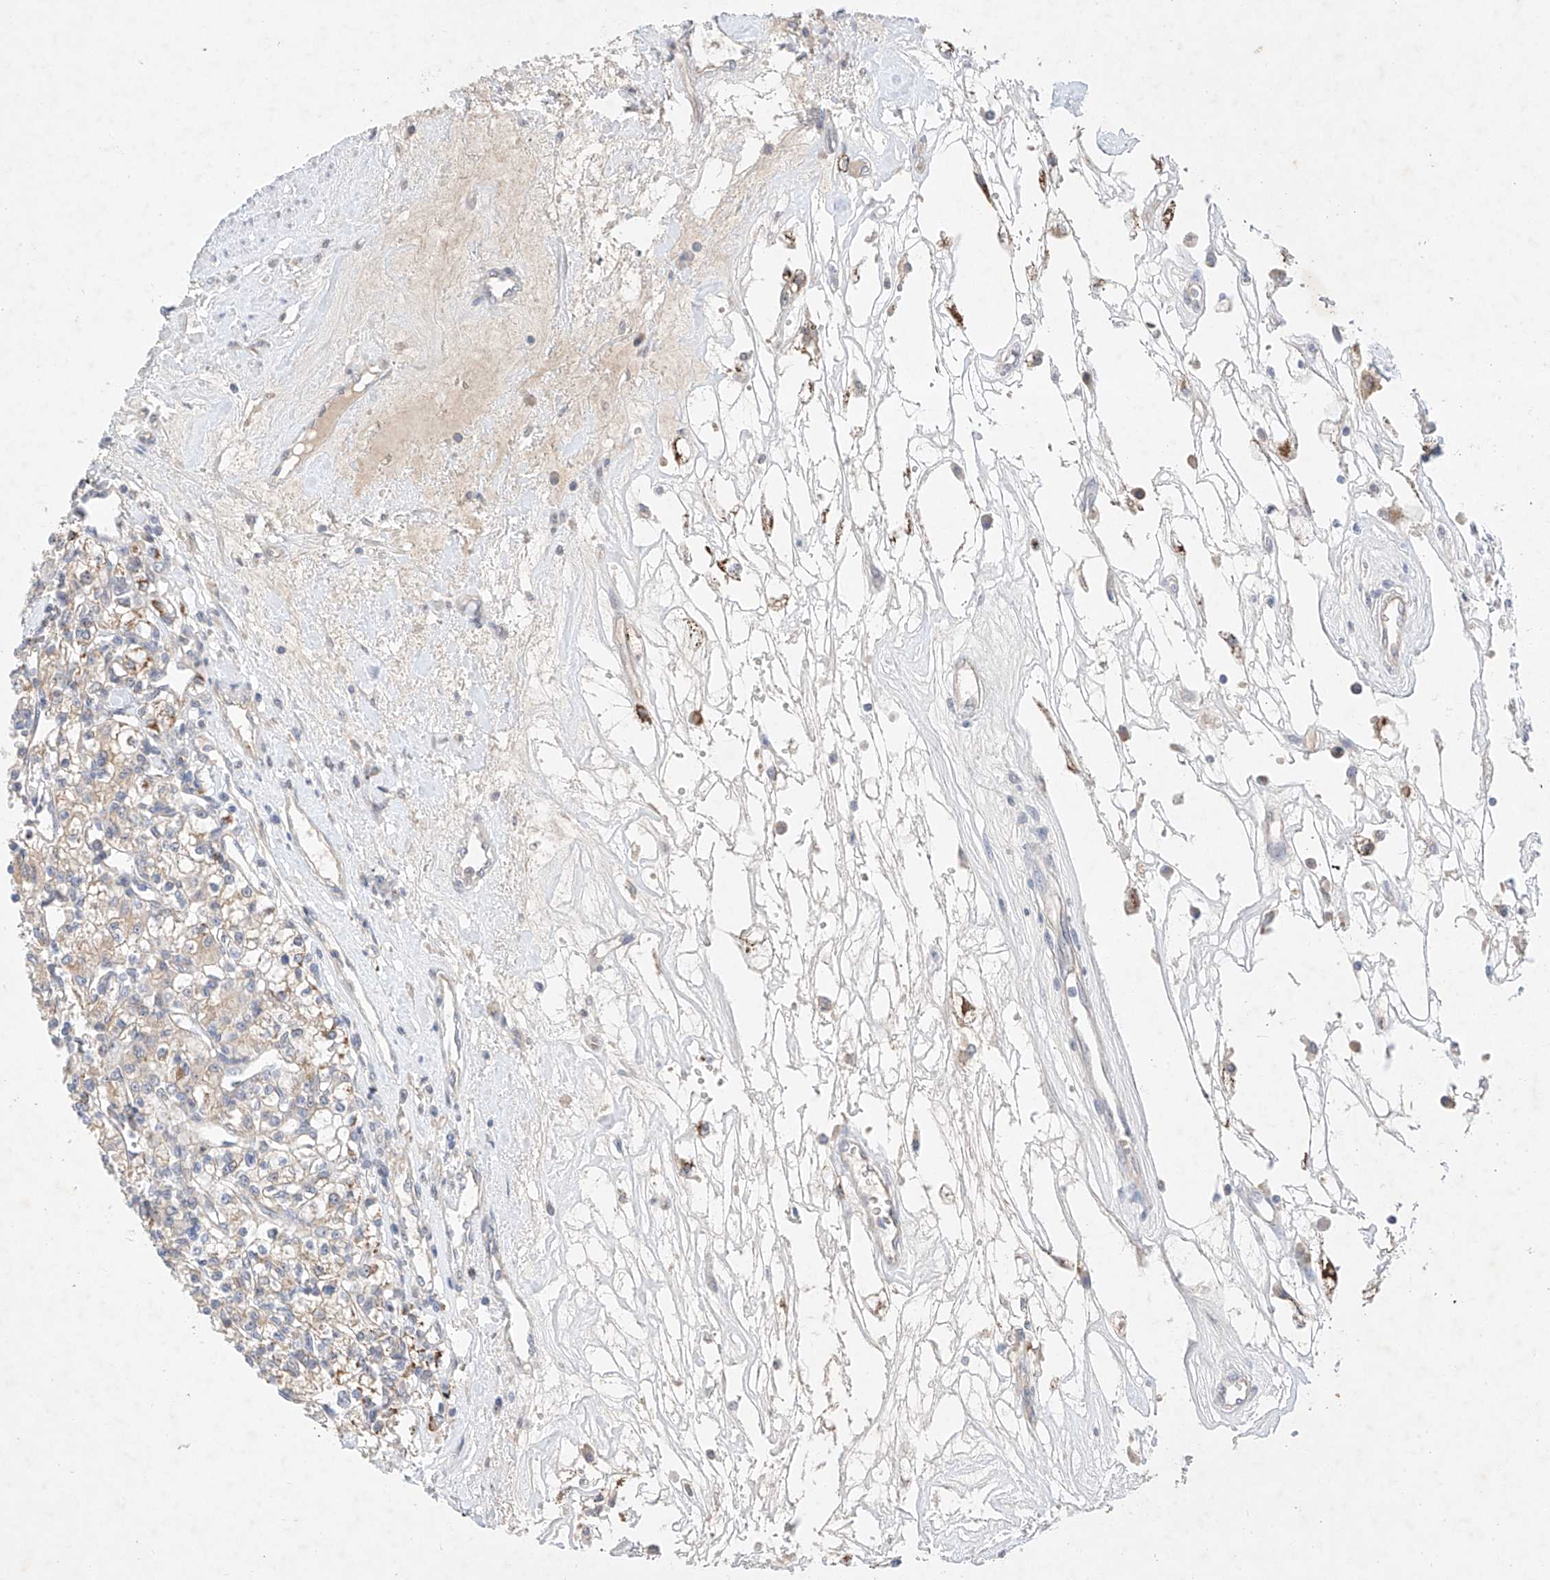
{"staining": {"intensity": "negative", "quantity": "none", "location": "none"}, "tissue": "renal cancer", "cell_type": "Tumor cells", "image_type": "cancer", "snomed": [{"axis": "morphology", "description": "Adenocarcinoma, NOS"}, {"axis": "topography", "description": "Kidney"}], "caption": "This is an immunohistochemistry histopathology image of human renal cancer. There is no positivity in tumor cells.", "gene": "IL22RA2", "patient": {"sex": "female", "age": 59}}